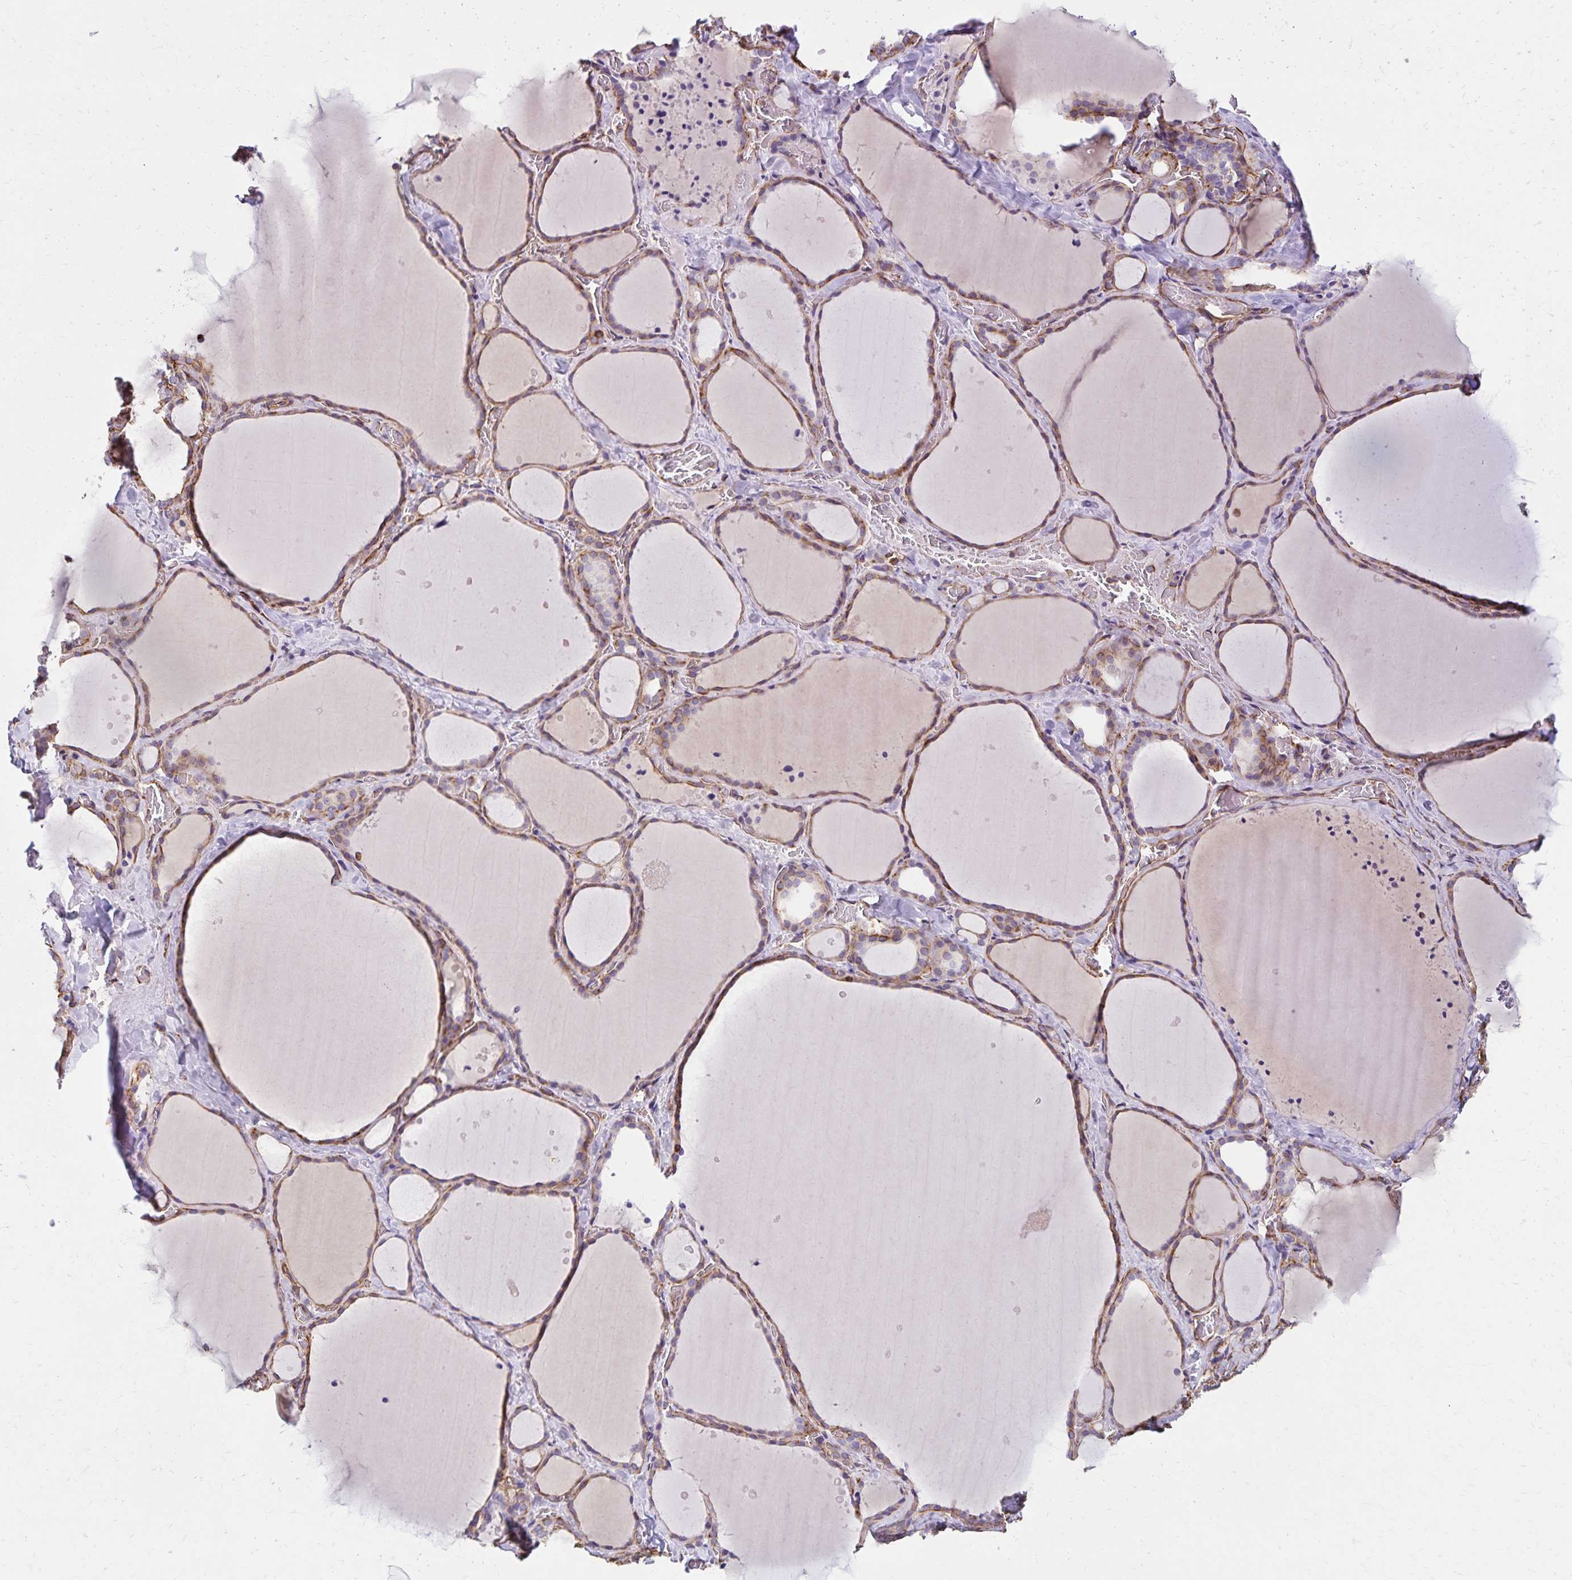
{"staining": {"intensity": "moderate", "quantity": "25%-75%", "location": "cytoplasmic/membranous"}, "tissue": "thyroid gland", "cell_type": "Glandular cells", "image_type": "normal", "snomed": [{"axis": "morphology", "description": "Normal tissue, NOS"}, {"axis": "topography", "description": "Thyroid gland"}], "caption": "A brown stain shows moderate cytoplasmic/membranous expression of a protein in glandular cells of unremarkable thyroid gland. (DAB = brown stain, brightfield microscopy at high magnification).", "gene": "TRPV6", "patient": {"sex": "female", "age": 36}}